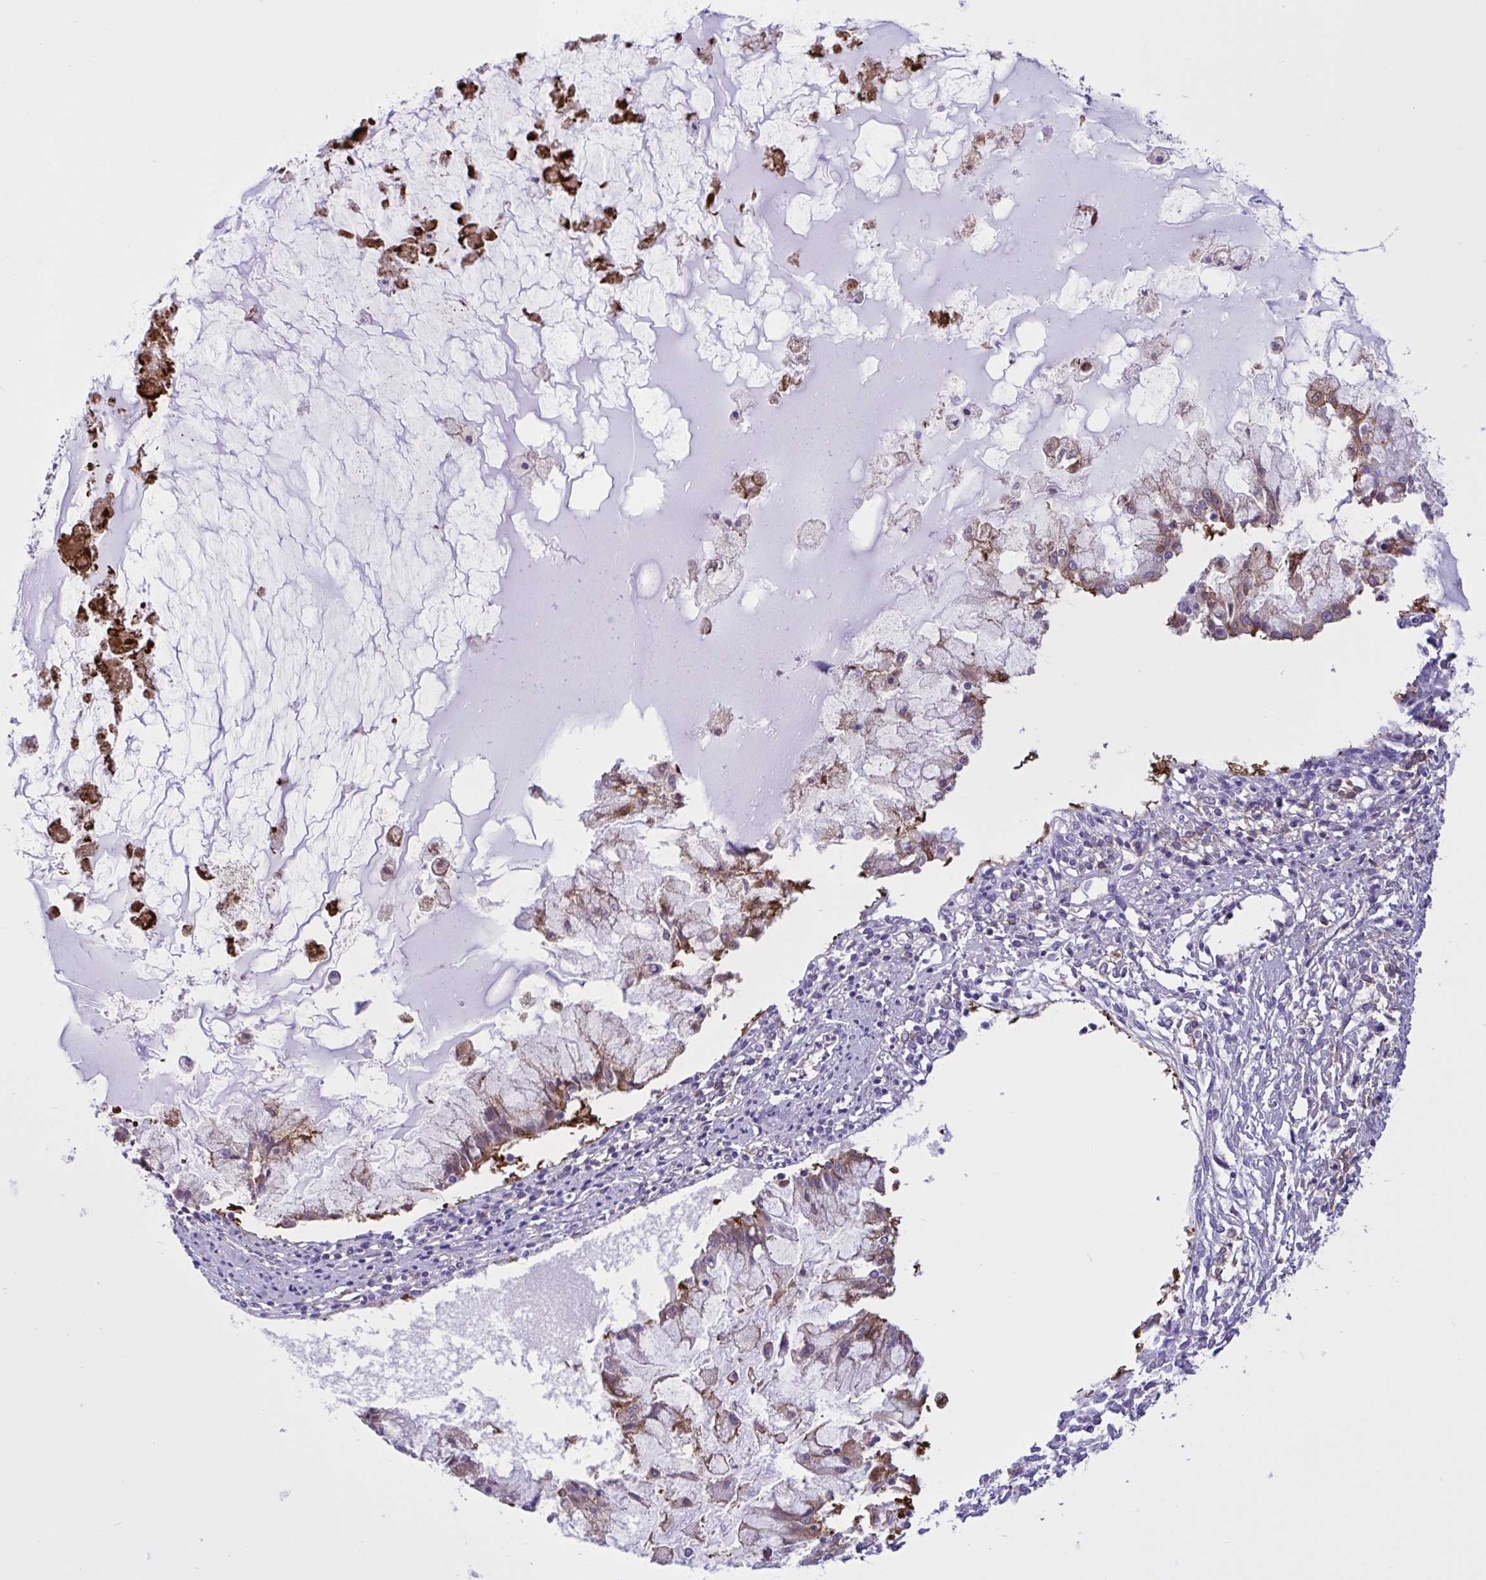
{"staining": {"intensity": "weak", "quantity": ">75%", "location": "cytoplasmic/membranous"}, "tissue": "ovarian cancer", "cell_type": "Tumor cells", "image_type": "cancer", "snomed": [{"axis": "morphology", "description": "Cystadenocarcinoma, mucinous, NOS"}, {"axis": "topography", "description": "Ovary"}], "caption": "High-magnification brightfield microscopy of mucinous cystadenocarcinoma (ovarian) stained with DAB (brown) and counterstained with hematoxylin (blue). tumor cells exhibit weak cytoplasmic/membranous positivity is identified in about>75% of cells.", "gene": "OR51M1", "patient": {"sex": "female", "age": 34}}